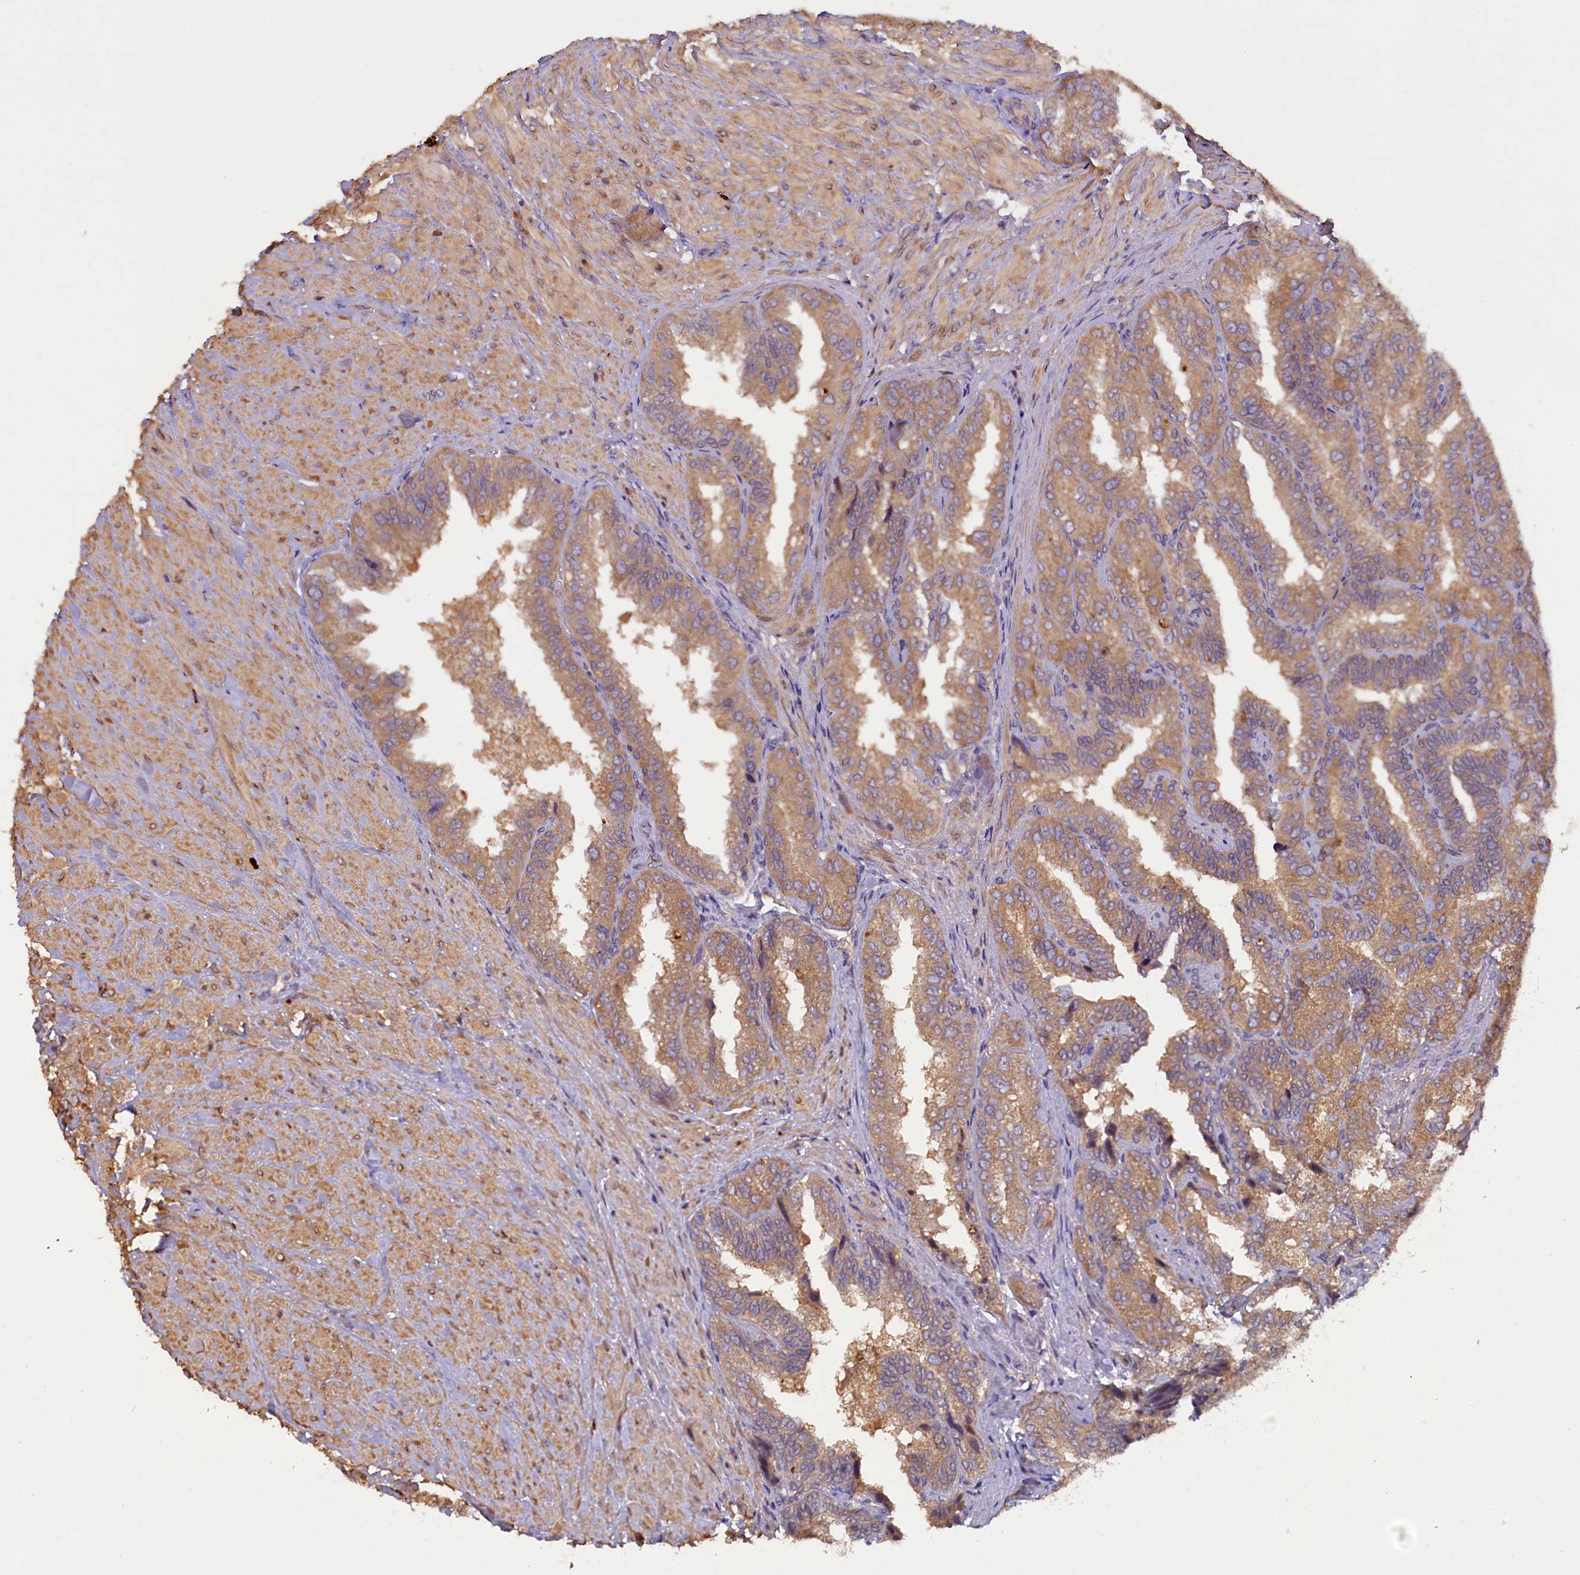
{"staining": {"intensity": "moderate", "quantity": ">75%", "location": "cytoplasmic/membranous"}, "tissue": "seminal vesicle", "cell_type": "Glandular cells", "image_type": "normal", "snomed": [{"axis": "morphology", "description": "Normal tissue, NOS"}, {"axis": "topography", "description": "Seminal veicle"}, {"axis": "topography", "description": "Peripheral nerve tissue"}], "caption": "Immunohistochemical staining of normal human seminal vesicle shows >75% levels of moderate cytoplasmic/membranous protein staining in approximately >75% of glandular cells. The protein of interest is stained brown, and the nuclei are stained in blue (DAB (3,3'-diaminobenzidine) IHC with brightfield microscopy, high magnification).", "gene": "CCDC9B", "patient": {"sex": "male", "age": 63}}